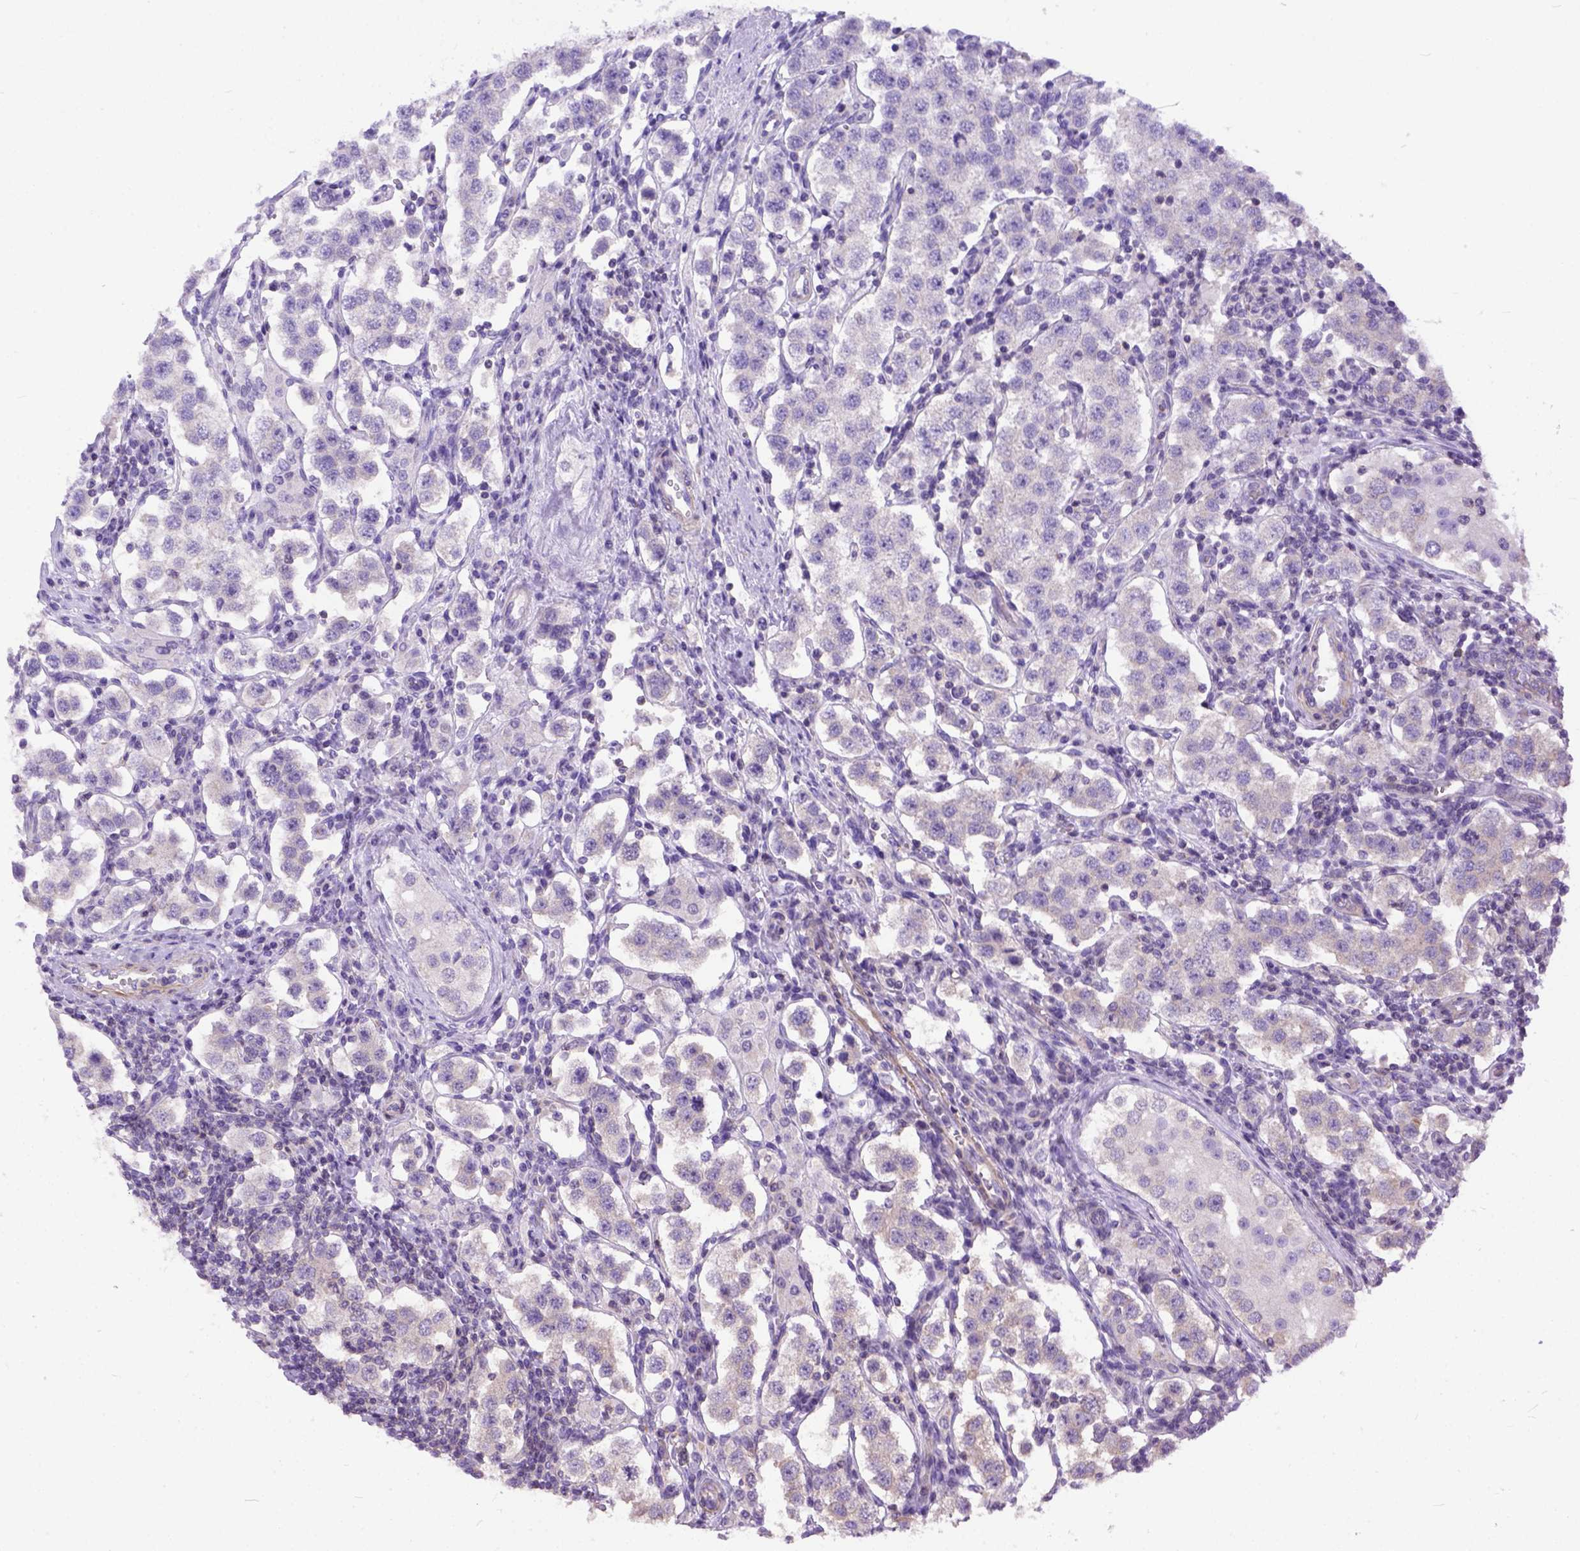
{"staining": {"intensity": "weak", "quantity": "<25%", "location": "cytoplasmic/membranous"}, "tissue": "testis cancer", "cell_type": "Tumor cells", "image_type": "cancer", "snomed": [{"axis": "morphology", "description": "Seminoma, NOS"}, {"axis": "topography", "description": "Testis"}], "caption": "A histopathology image of seminoma (testis) stained for a protein shows no brown staining in tumor cells.", "gene": "BANF2", "patient": {"sex": "male", "age": 37}}